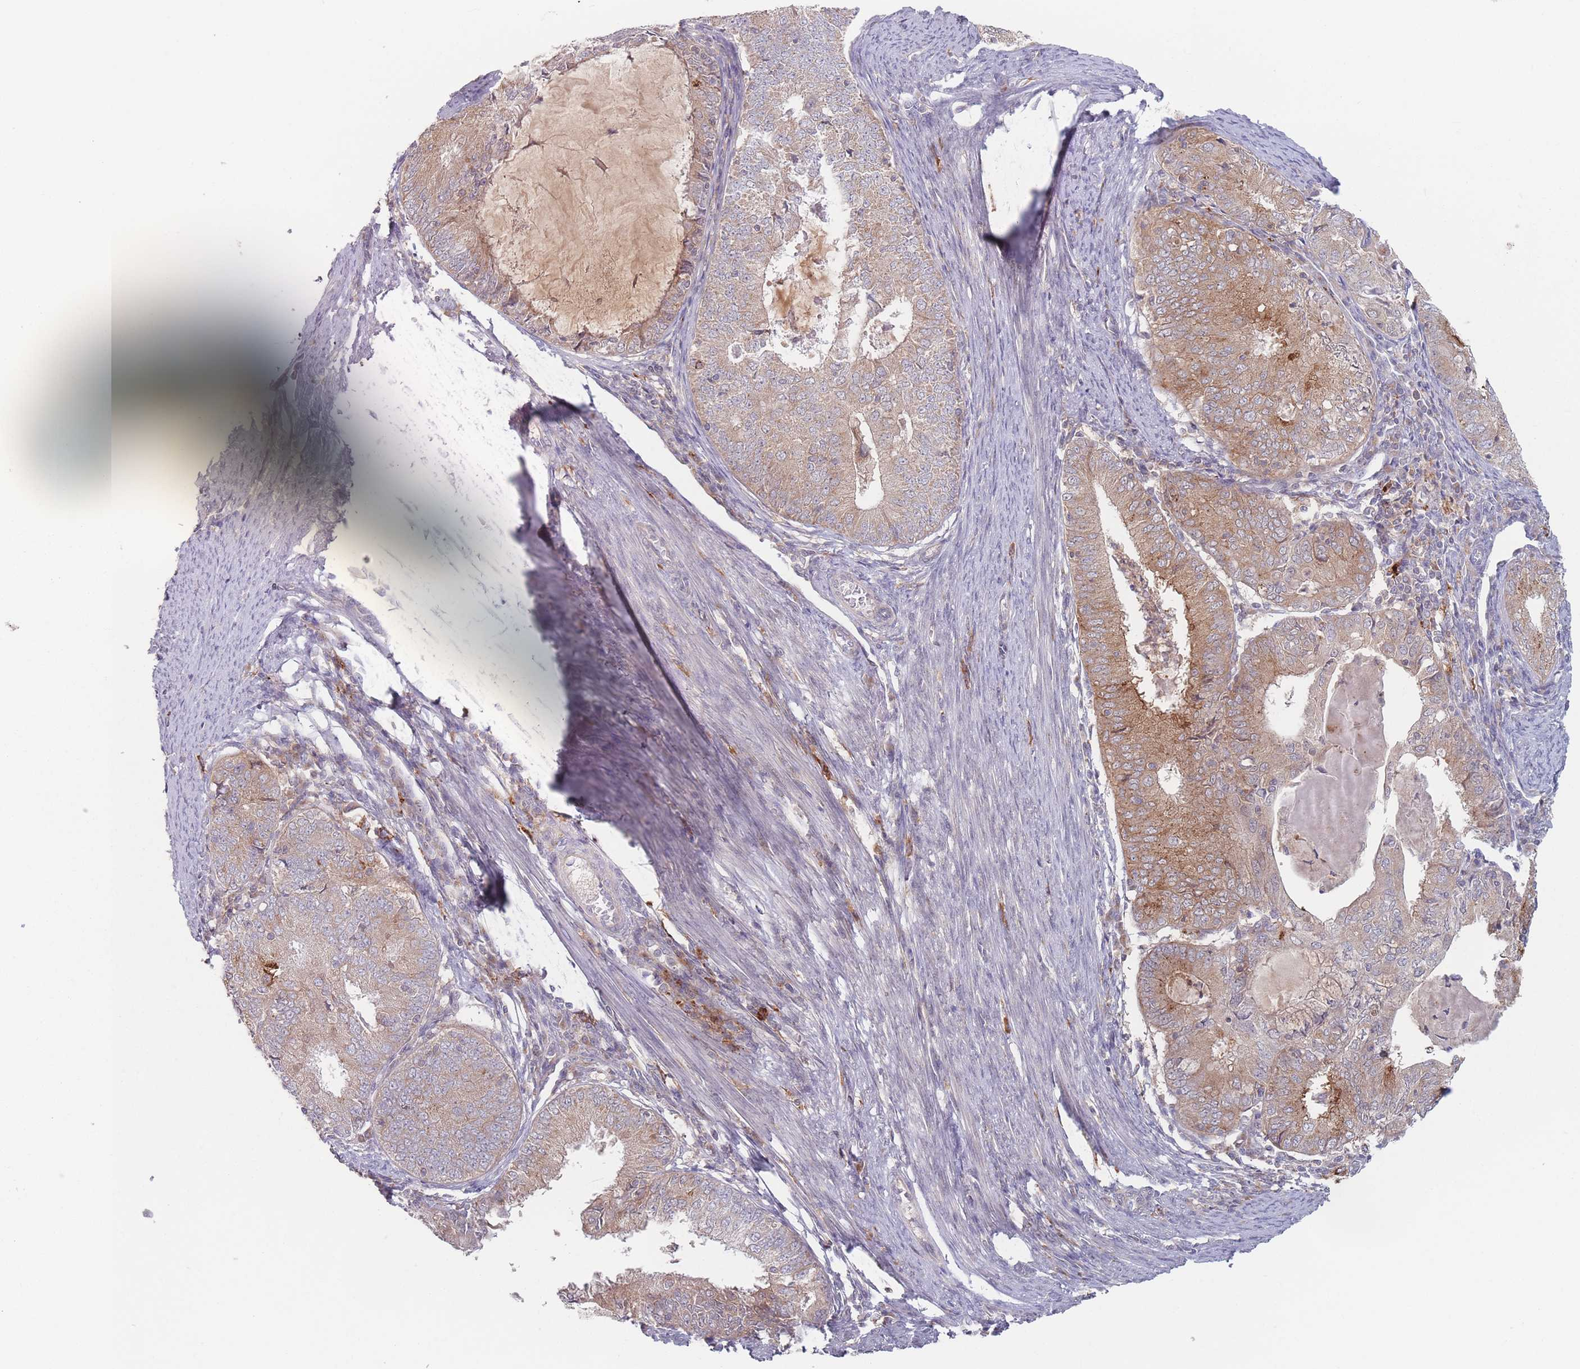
{"staining": {"intensity": "moderate", "quantity": ">75%", "location": "cytoplasmic/membranous"}, "tissue": "endometrial cancer", "cell_type": "Tumor cells", "image_type": "cancer", "snomed": [{"axis": "morphology", "description": "Adenocarcinoma, NOS"}, {"axis": "topography", "description": "Endometrium"}], "caption": "Immunohistochemistry (IHC) staining of endometrial cancer (adenocarcinoma), which shows medium levels of moderate cytoplasmic/membranous expression in approximately >75% of tumor cells indicating moderate cytoplasmic/membranous protein staining. The staining was performed using DAB (brown) for protein detection and nuclei were counterstained in hematoxylin (blue).", "gene": "PPM1A", "patient": {"sex": "female", "age": 57}}